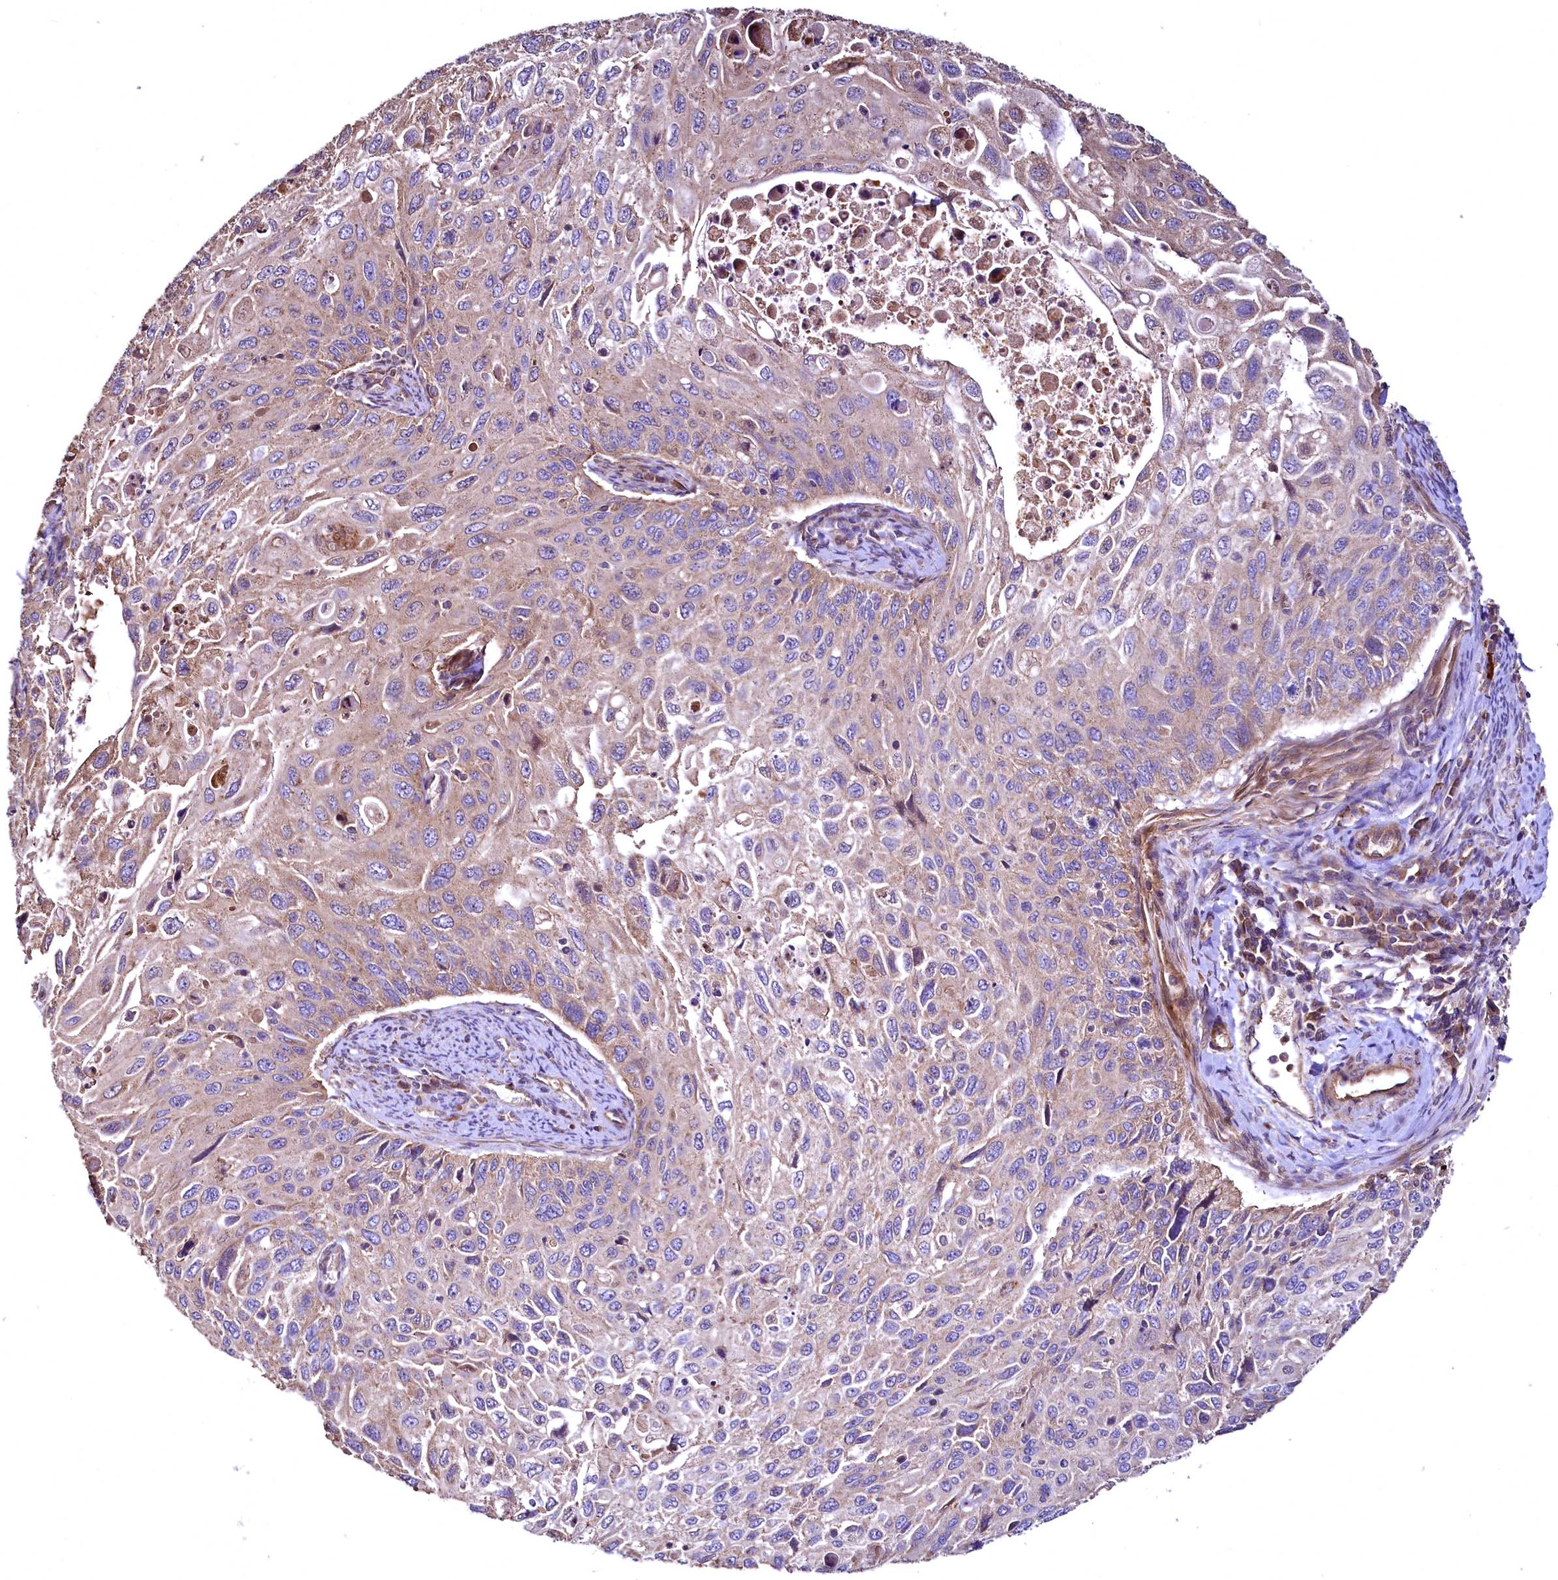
{"staining": {"intensity": "moderate", "quantity": ">75%", "location": "cytoplasmic/membranous"}, "tissue": "cervical cancer", "cell_type": "Tumor cells", "image_type": "cancer", "snomed": [{"axis": "morphology", "description": "Squamous cell carcinoma, NOS"}, {"axis": "topography", "description": "Cervix"}], "caption": "Tumor cells demonstrate moderate cytoplasmic/membranous staining in approximately >75% of cells in squamous cell carcinoma (cervical). The staining was performed using DAB to visualize the protein expression in brown, while the nuclei were stained in blue with hematoxylin (Magnification: 20x).", "gene": "TBCEL", "patient": {"sex": "female", "age": 70}}